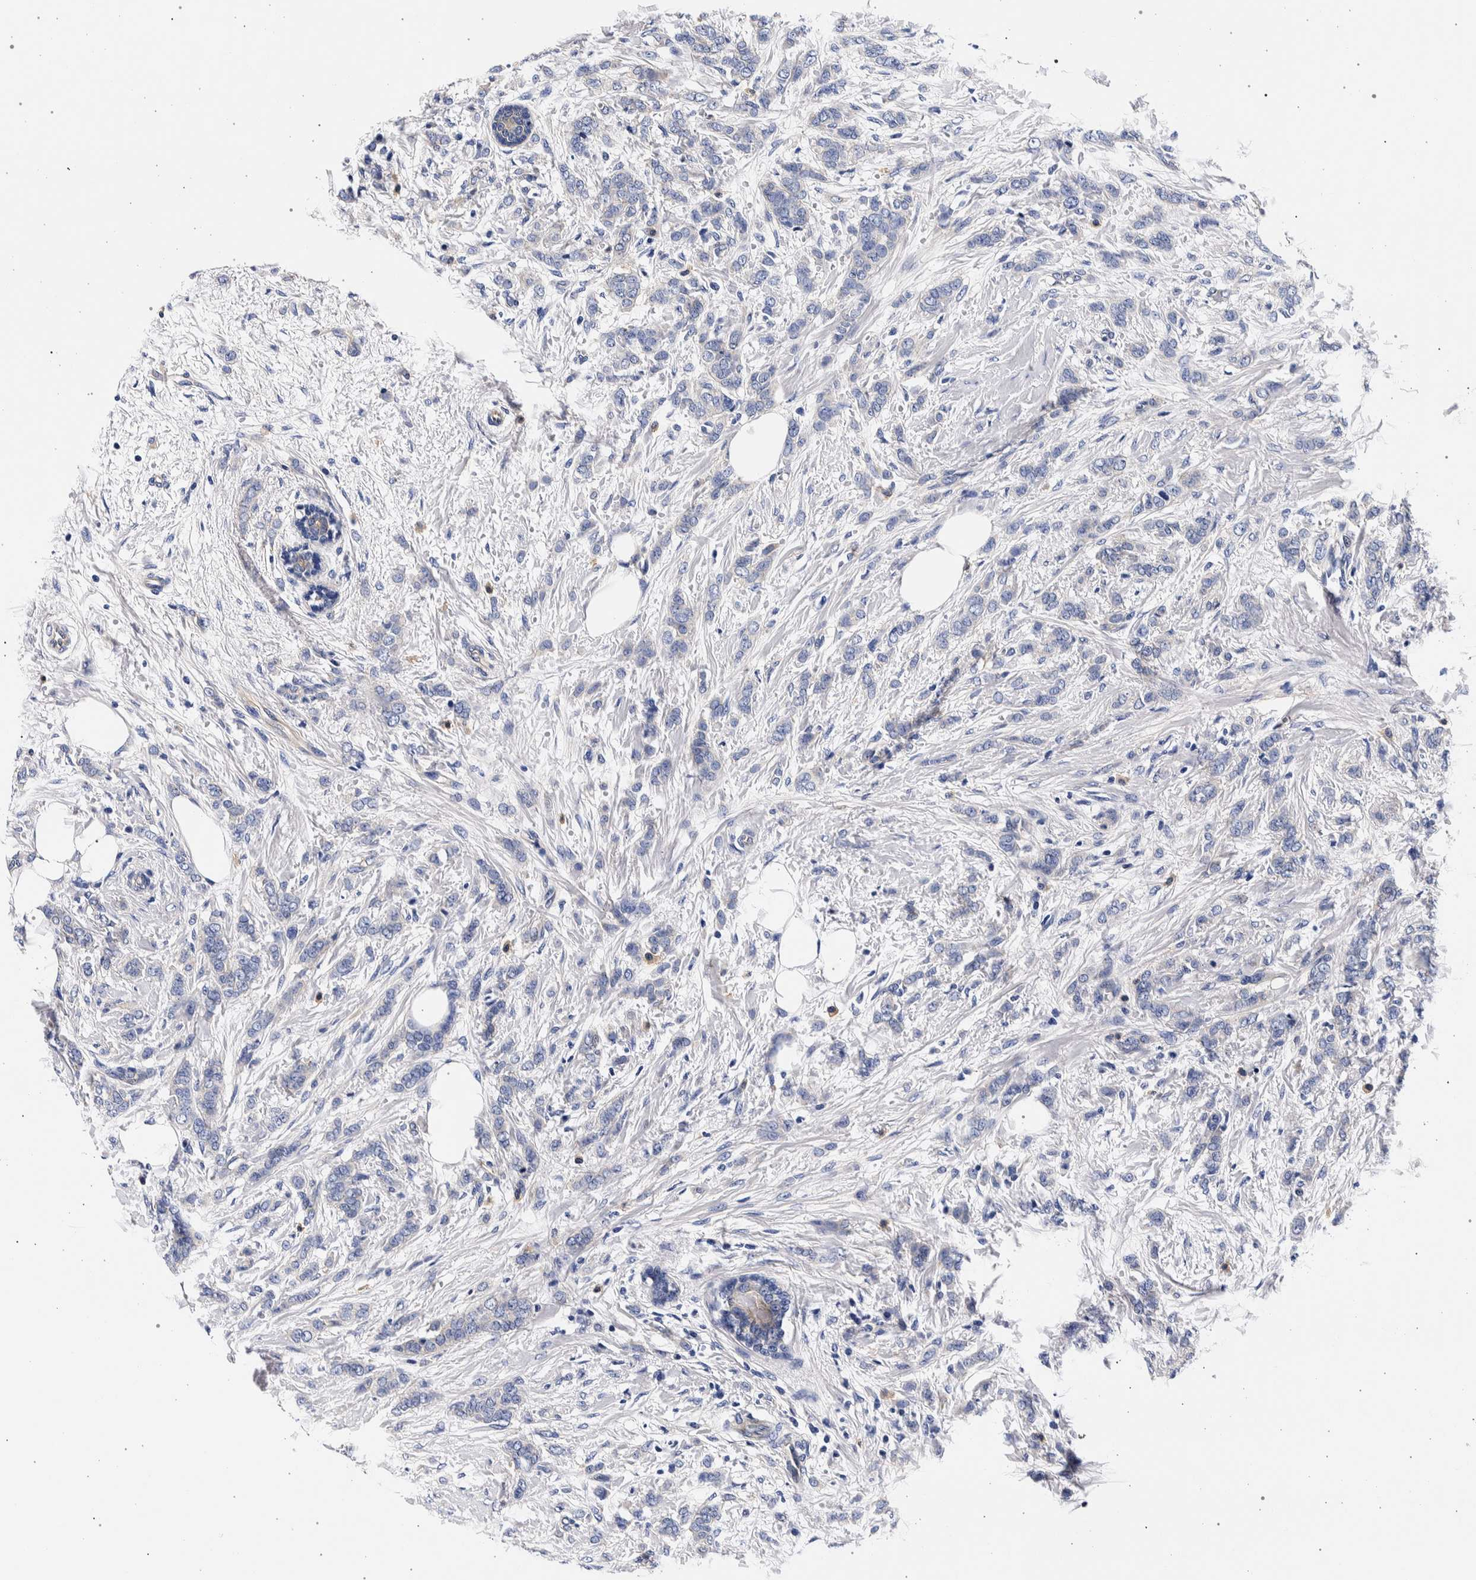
{"staining": {"intensity": "negative", "quantity": "none", "location": "none"}, "tissue": "breast cancer", "cell_type": "Tumor cells", "image_type": "cancer", "snomed": [{"axis": "morphology", "description": "Lobular carcinoma, in situ"}, {"axis": "morphology", "description": "Lobular carcinoma"}, {"axis": "topography", "description": "Breast"}], "caption": "The photomicrograph shows no significant expression in tumor cells of lobular carcinoma in situ (breast). (DAB immunohistochemistry (IHC), high magnification).", "gene": "NIBAN2", "patient": {"sex": "female", "age": 41}}